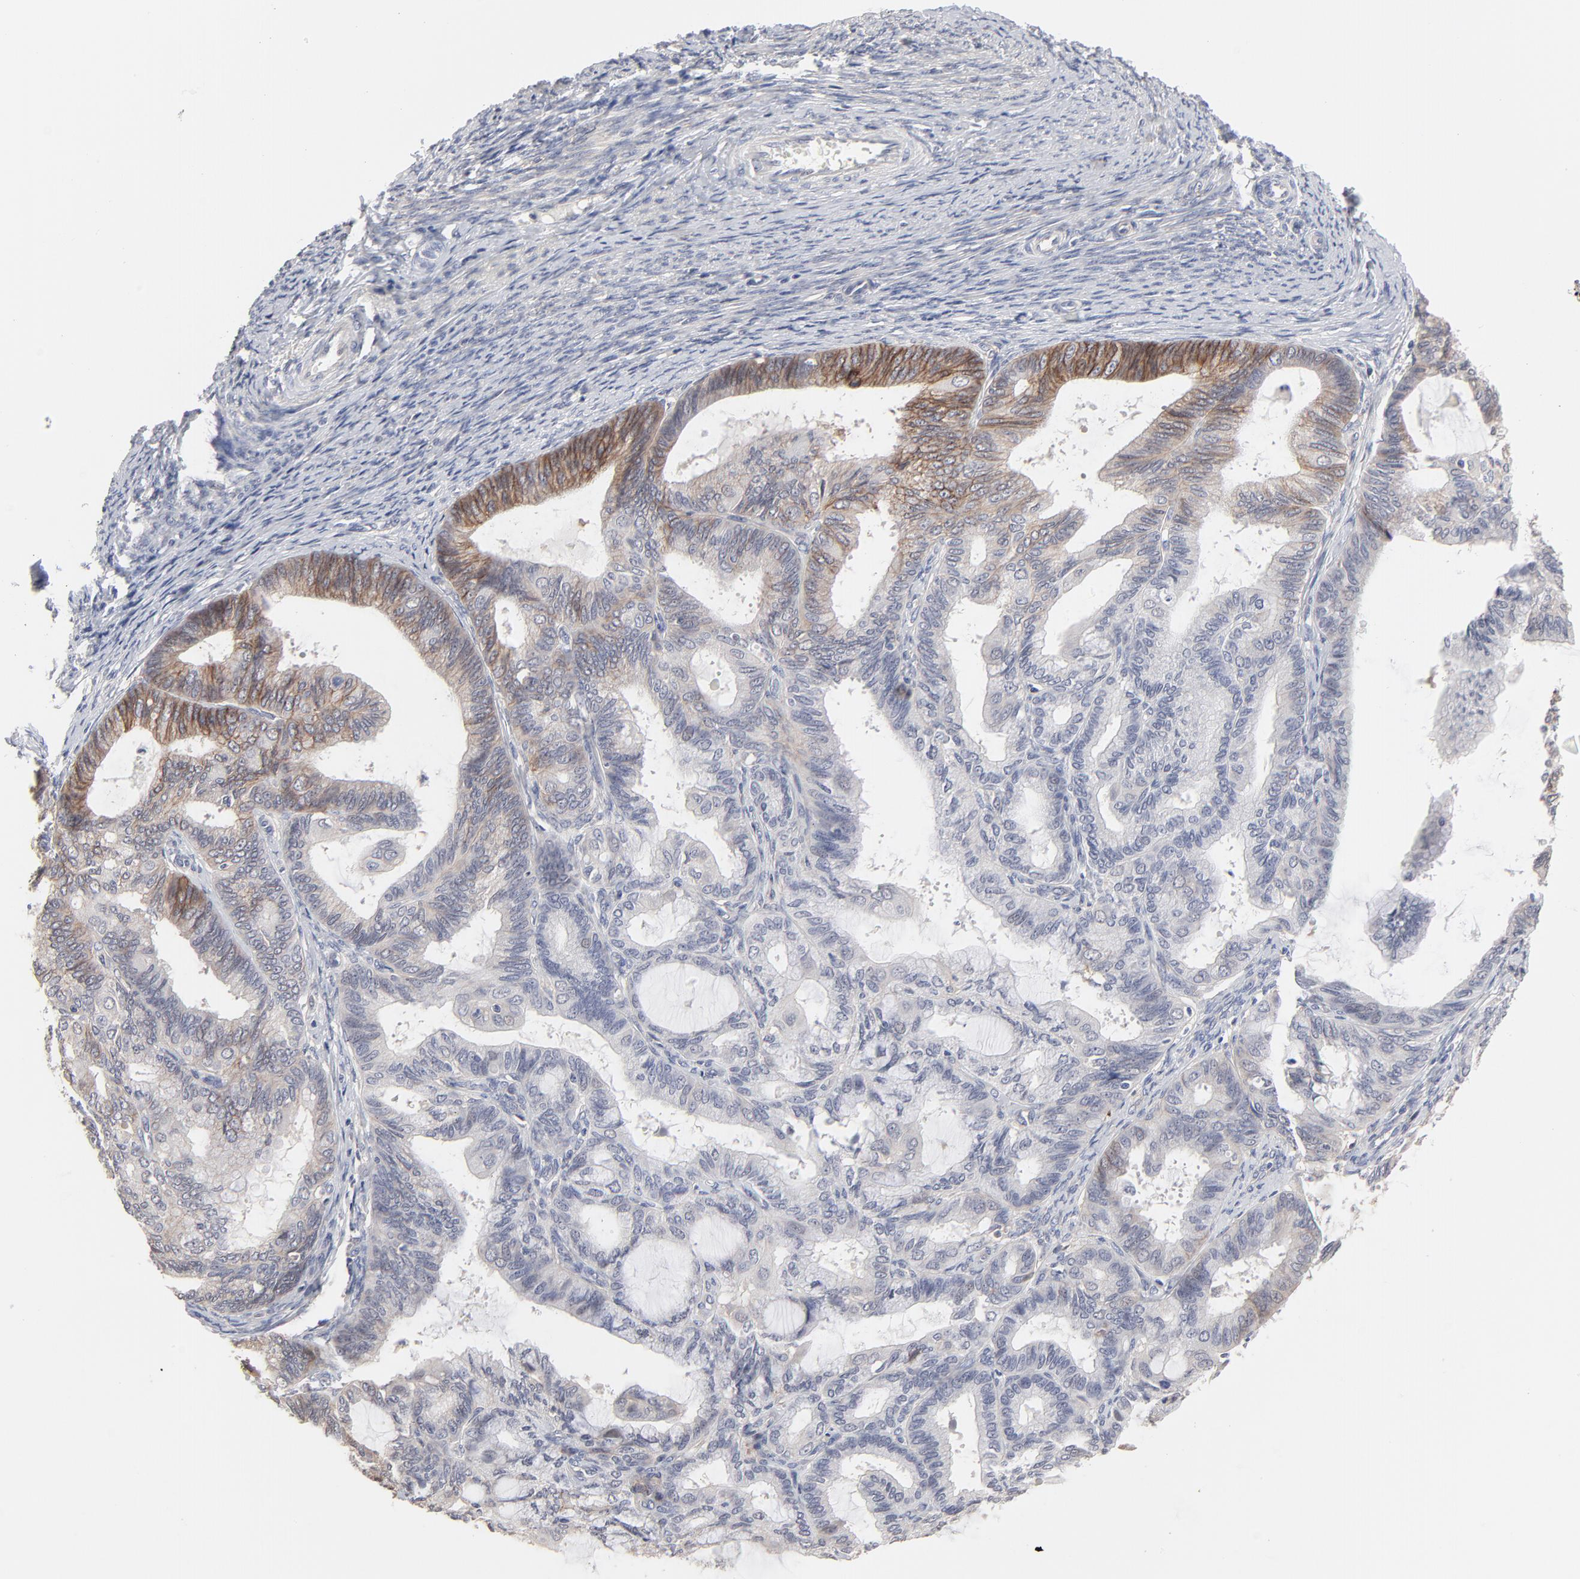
{"staining": {"intensity": "moderate", "quantity": "<25%", "location": "cytoplasmic/membranous"}, "tissue": "endometrial cancer", "cell_type": "Tumor cells", "image_type": "cancer", "snomed": [{"axis": "morphology", "description": "Adenocarcinoma, NOS"}, {"axis": "topography", "description": "Endometrium"}], "caption": "Tumor cells show low levels of moderate cytoplasmic/membranous positivity in about <25% of cells in human endometrial cancer. The staining is performed using DAB brown chromogen to label protein expression. The nuclei are counter-stained blue using hematoxylin.", "gene": "SLC16A1", "patient": {"sex": "female", "age": 63}}